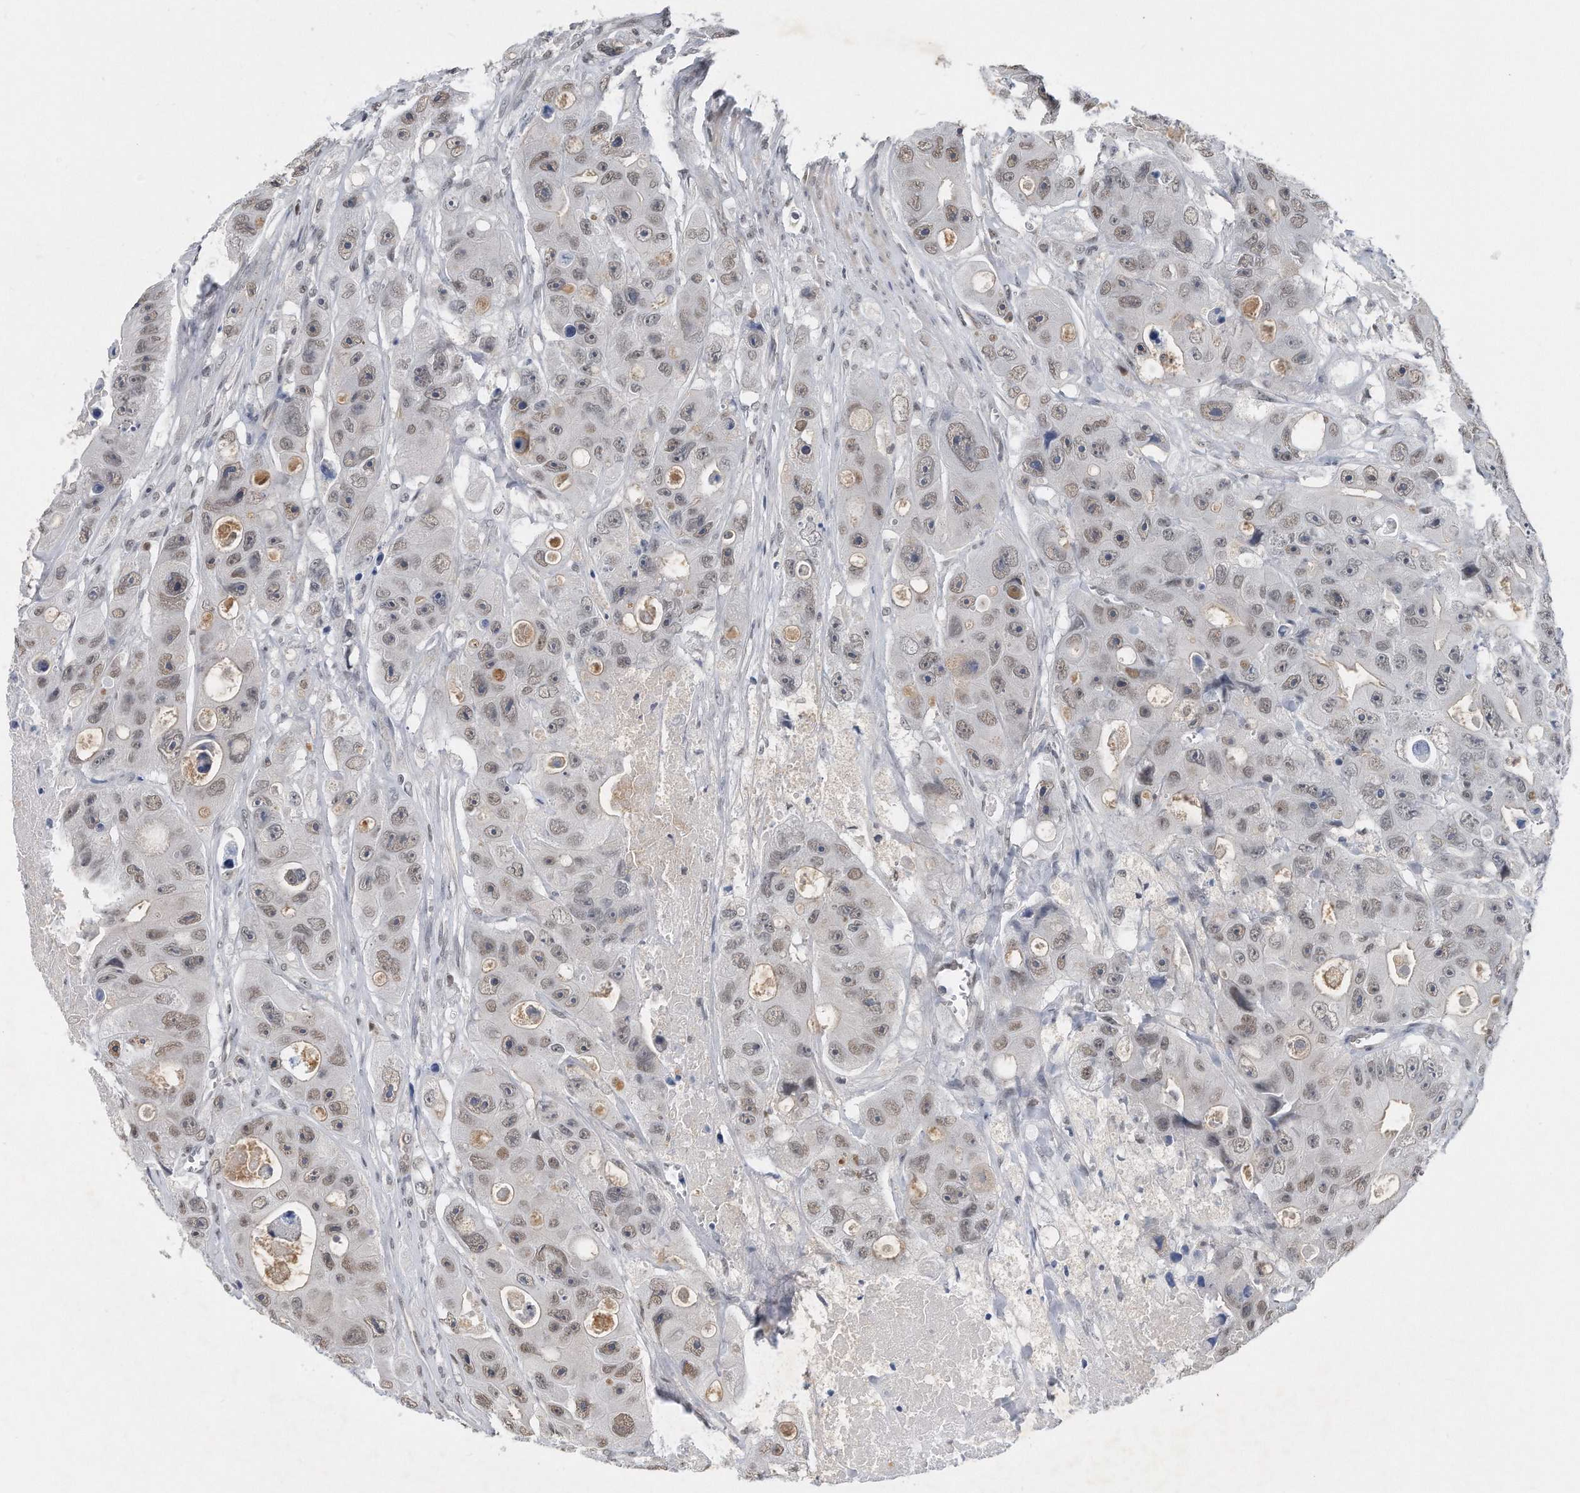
{"staining": {"intensity": "weak", "quantity": "25%-75%", "location": "nuclear"}, "tissue": "colorectal cancer", "cell_type": "Tumor cells", "image_type": "cancer", "snomed": [{"axis": "morphology", "description": "Adenocarcinoma, NOS"}, {"axis": "topography", "description": "Colon"}], "caption": "Immunohistochemistry (IHC) micrograph of human colorectal adenocarcinoma stained for a protein (brown), which displays low levels of weak nuclear positivity in about 25%-75% of tumor cells.", "gene": "TP53INP1", "patient": {"sex": "female", "age": 46}}